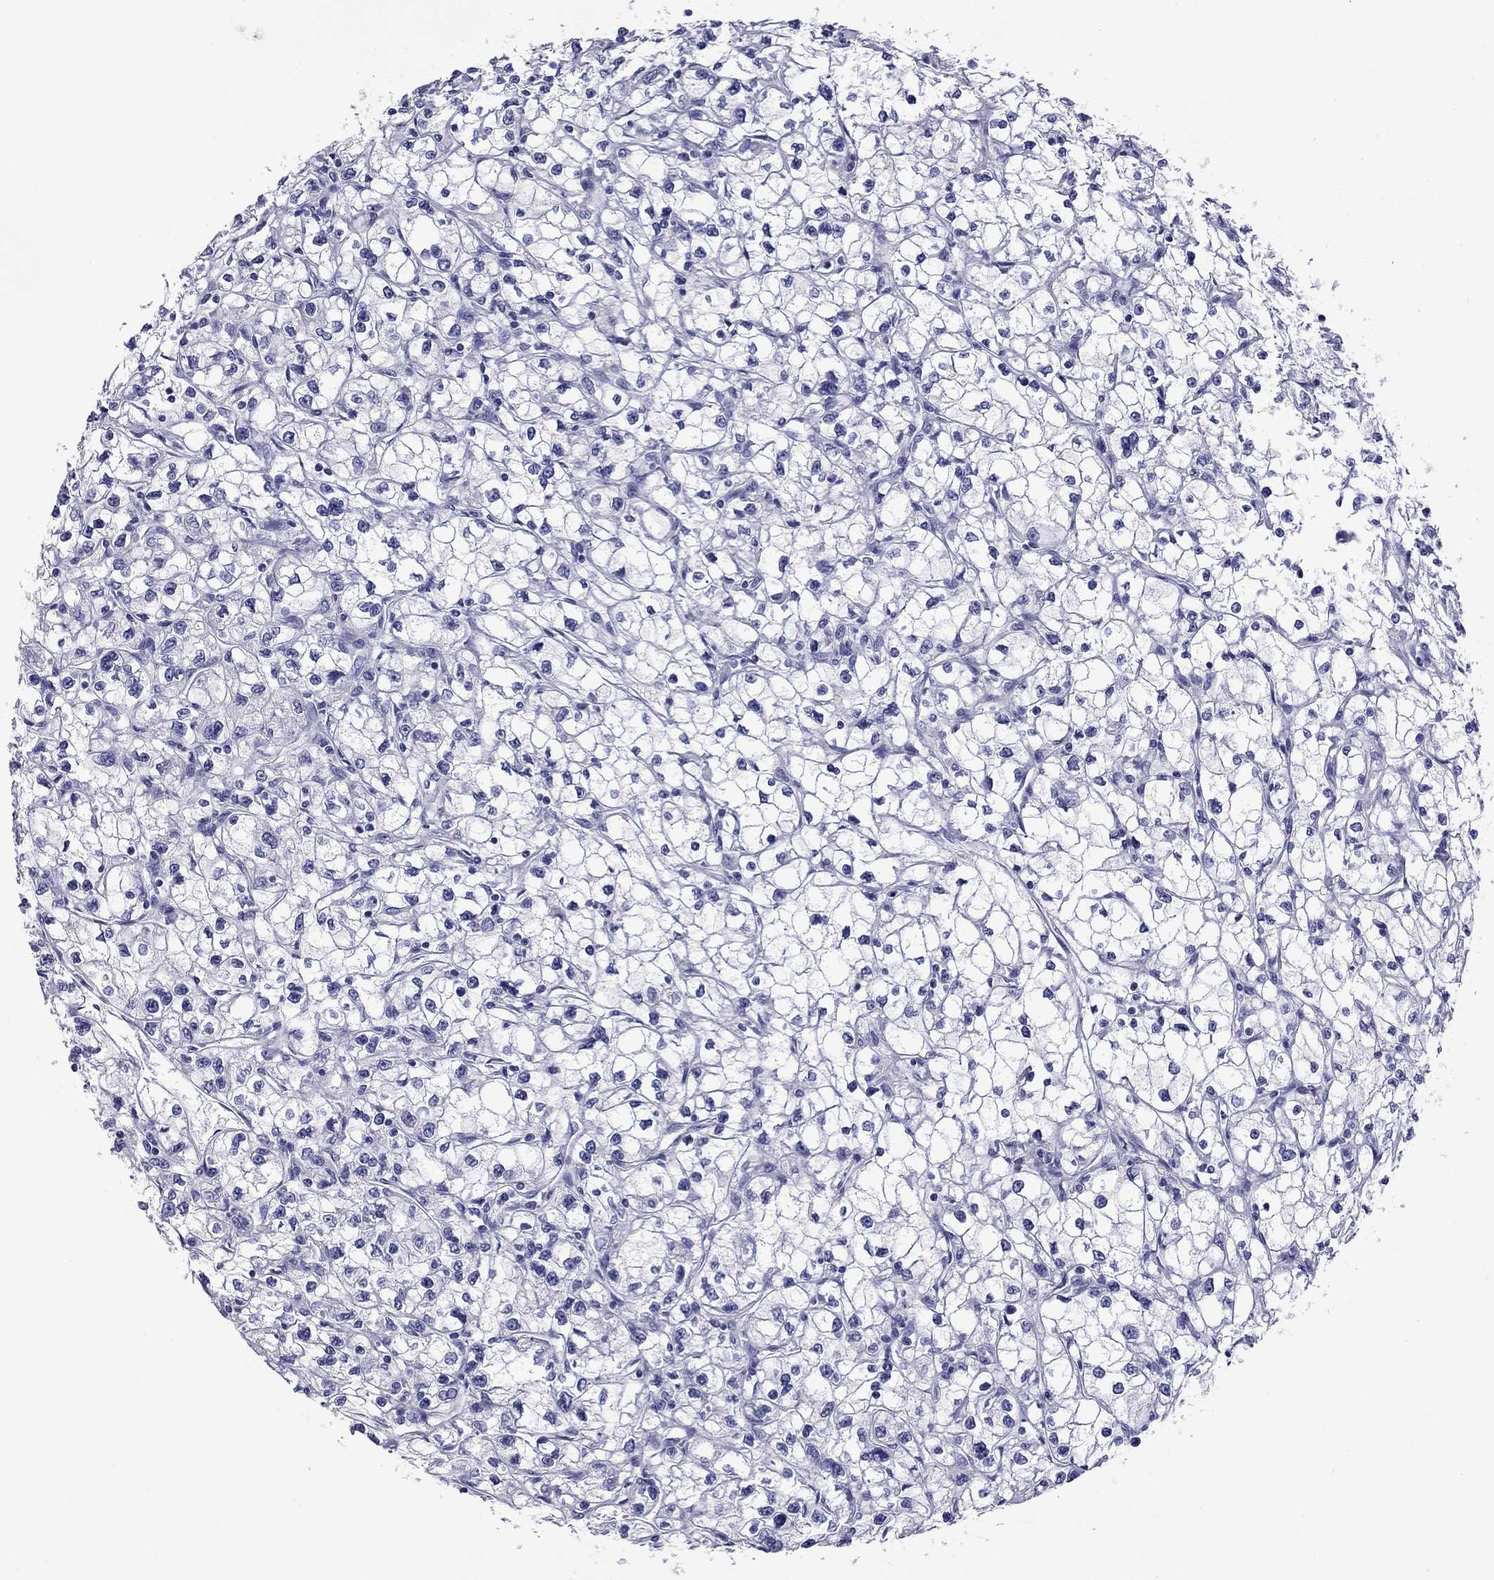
{"staining": {"intensity": "negative", "quantity": "none", "location": "none"}, "tissue": "renal cancer", "cell_type": "Tumor cells", "image_type": "cancer", "snomed": [{"axis": "morphology", "description": "Adenocarcinoma, NOS"}, {"axis": "topography", "description": "Kidney"}], "caption": "Immunohistochemistry micrograph of neoplastic tissue: renal adenocarcinoma stained with DAB displays no significant protein staining in tumor cells. The staining is performed using DAB brown chromogen with nuclei counter-stained in using hematoxylin.", "gene": "KIAA2012", "patient": {"sex": "male", "age": 67}}